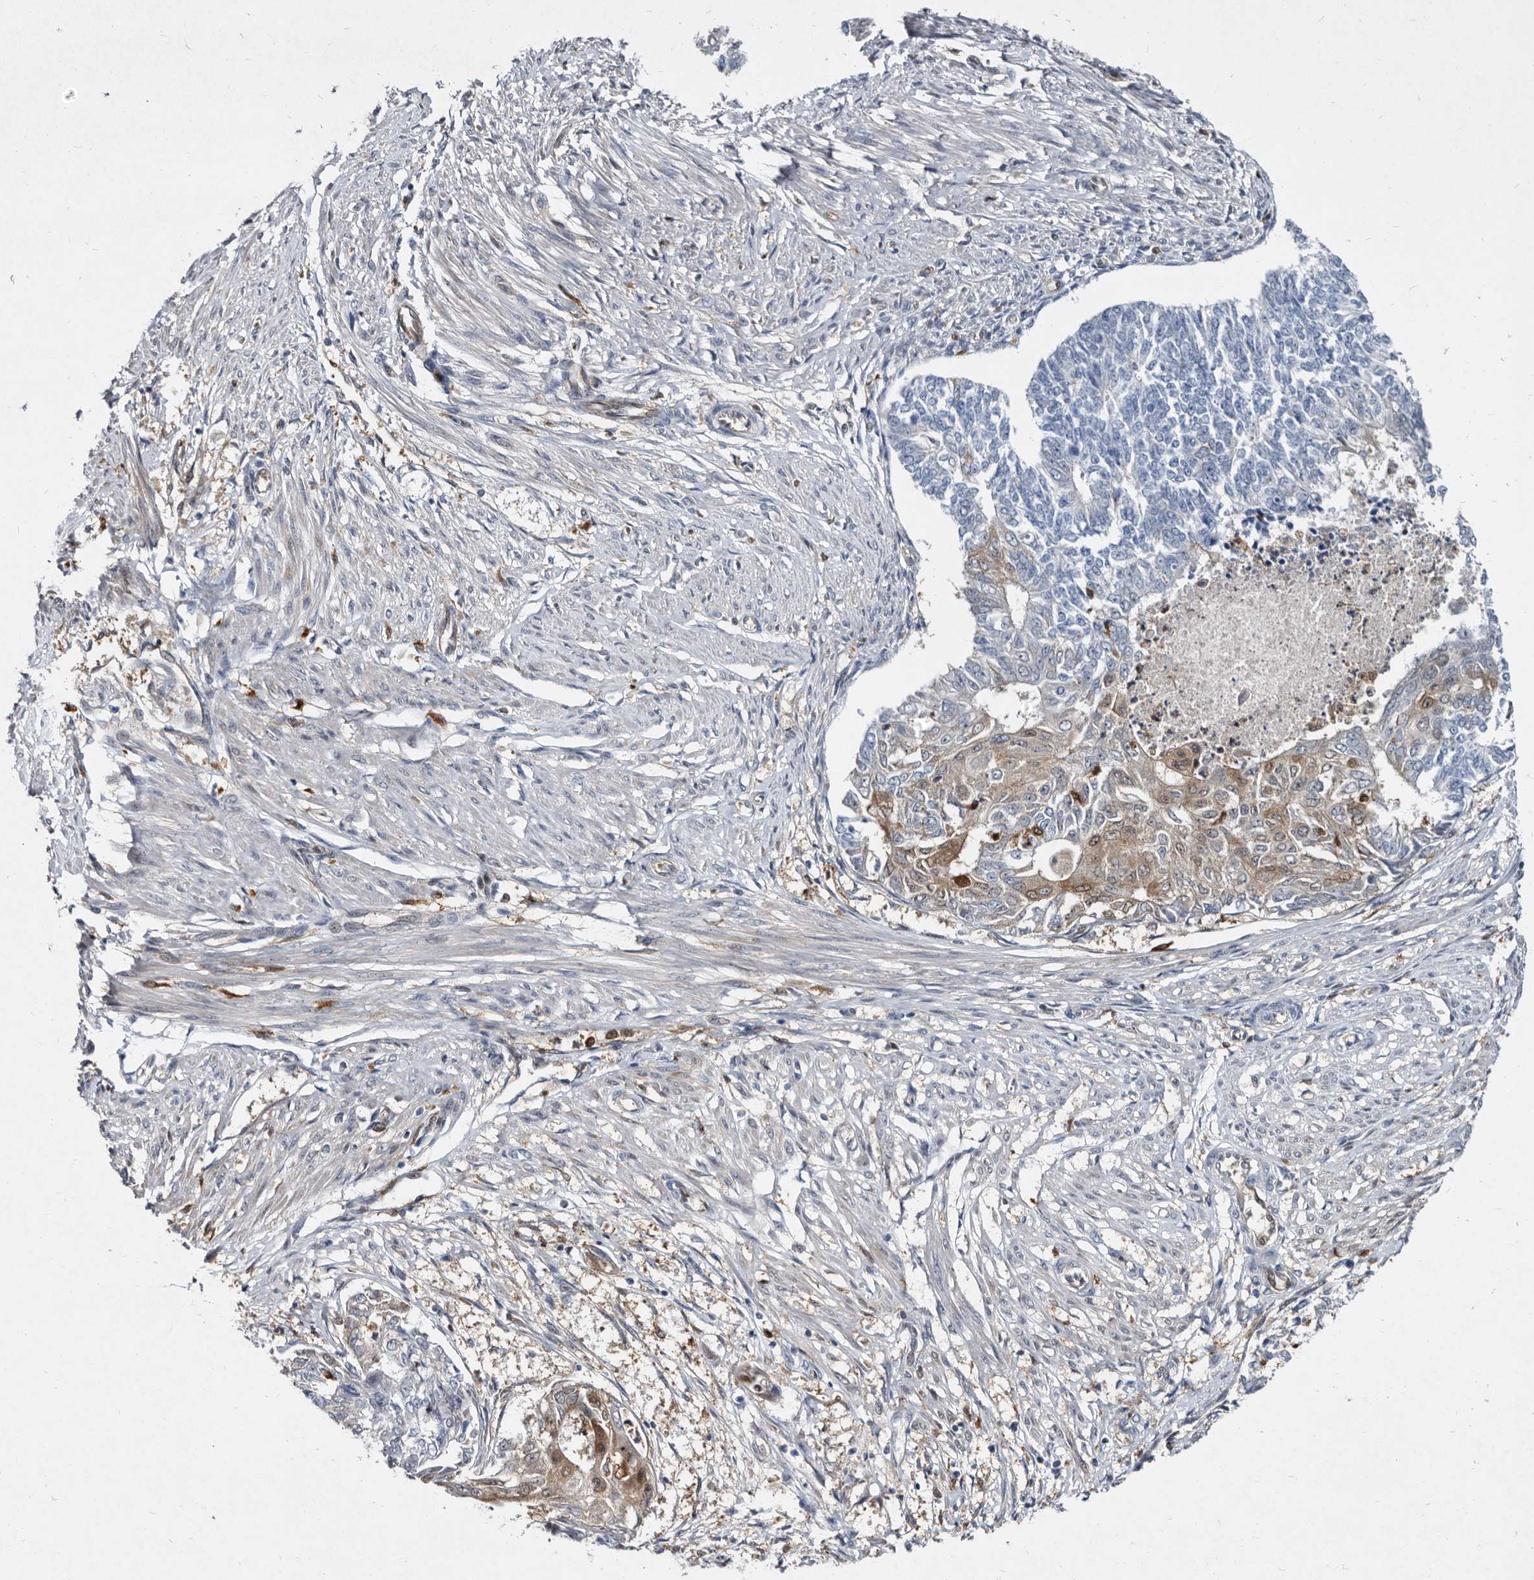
{"staining": {"intensity": "weak", "quantity": "<25%", "location": "cytoplasmic/membranous"}, "tissue": "endometrial cancer", "cell_type": "Tumor cells", "image_type": "cancer", "snomed": [{"axis": "morphology", "description": "Adenocarcinoma, NOS"}, {"axis": "topography", "description": "Endometrium"}], "caption": "IHC micrograph of neoplastic tissue: human adenocarcinoma (endometrial) stained with DAB demonstrates no significant protein staining in tumor cells.", "gene": "SERPINB8", "patient": {"sex": "female", "age": 32}}